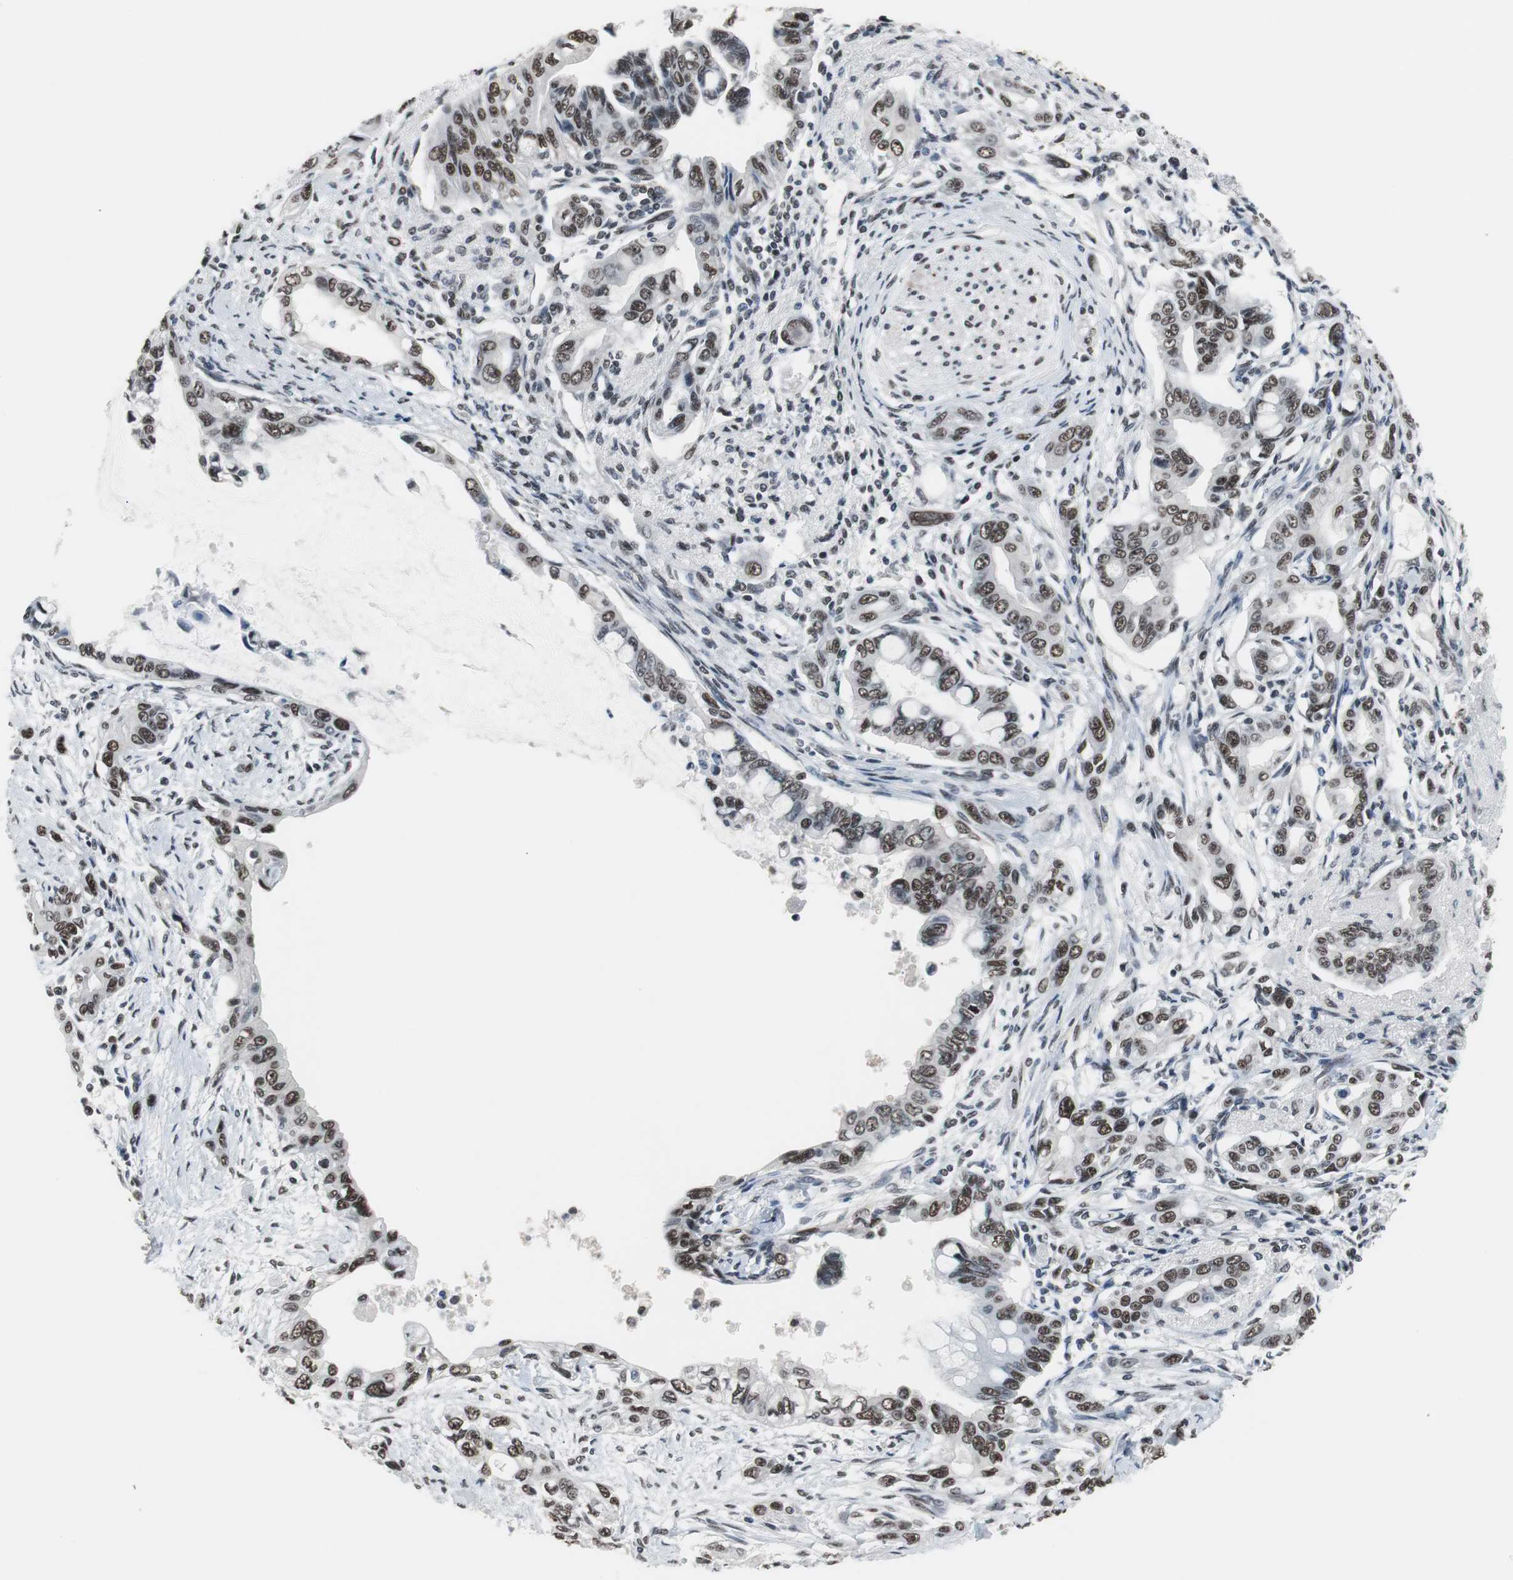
{"staining": {"intensity": "strong", "quantity": ">75%", "location": "nuclear"}, "tissue": "pancreatic cancer", "cell_type": "Tumor cells", "image_type": "cancer", "snomed": [{"axis": "morphology", "description": "Adenocarcinoma, NOS"}, {"axis": "topography", "description": "Pancreas"}], "caption": "Immunohistochemistry (IHC) photomicrograph of neoplastic tissue: pancreatic cancer stained using IHC reveals high levels of strong protein expression localized specifically in the nuclear of tumor cells, appearing as a nuclear brown color.", "gene": "TAF7", "patient": {"sex": "female", "age": 60}}